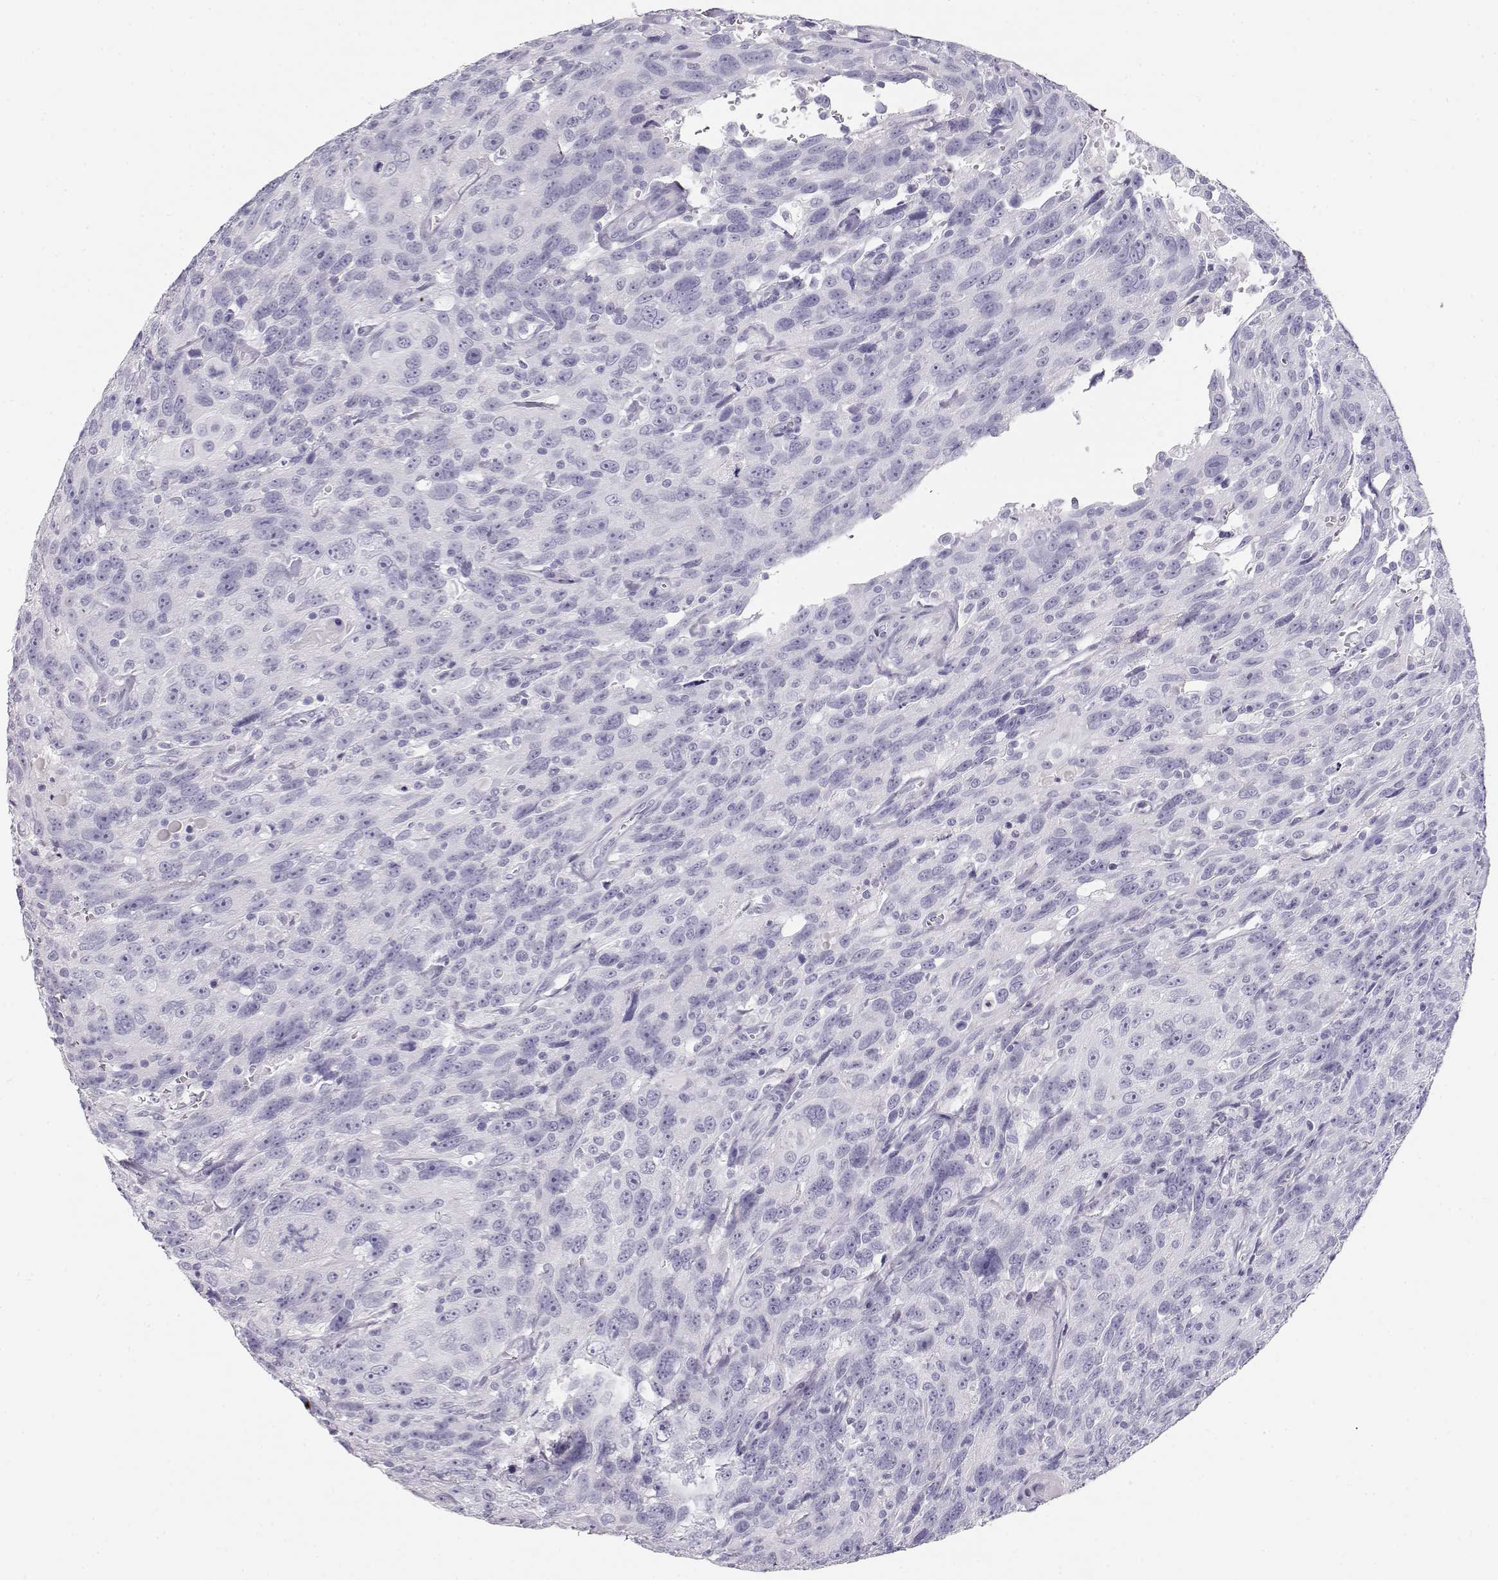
{"staining": {"intensity": "negative", "quantity": "none", "location": "none"}, "tissue": "urothelial cancer", "cell_type": "Tumor cells", "image_type": "cancer", "snomed": [{"axis": "morphology", "description": "Urothelial carcinoma, NOS"}, {"axis": "morphology", "description": "Urothelial carcinoma, High grade"}, {"axis": "topography", "description": "Urinary bladder"}], "caption": "Immunohistochemistry image of urothelial cancer stained for a protein (brown), which demonstrates no staining in tumor cells.", "gene": "TKTL1", "patient": {"sex": "female", "age": 73}}